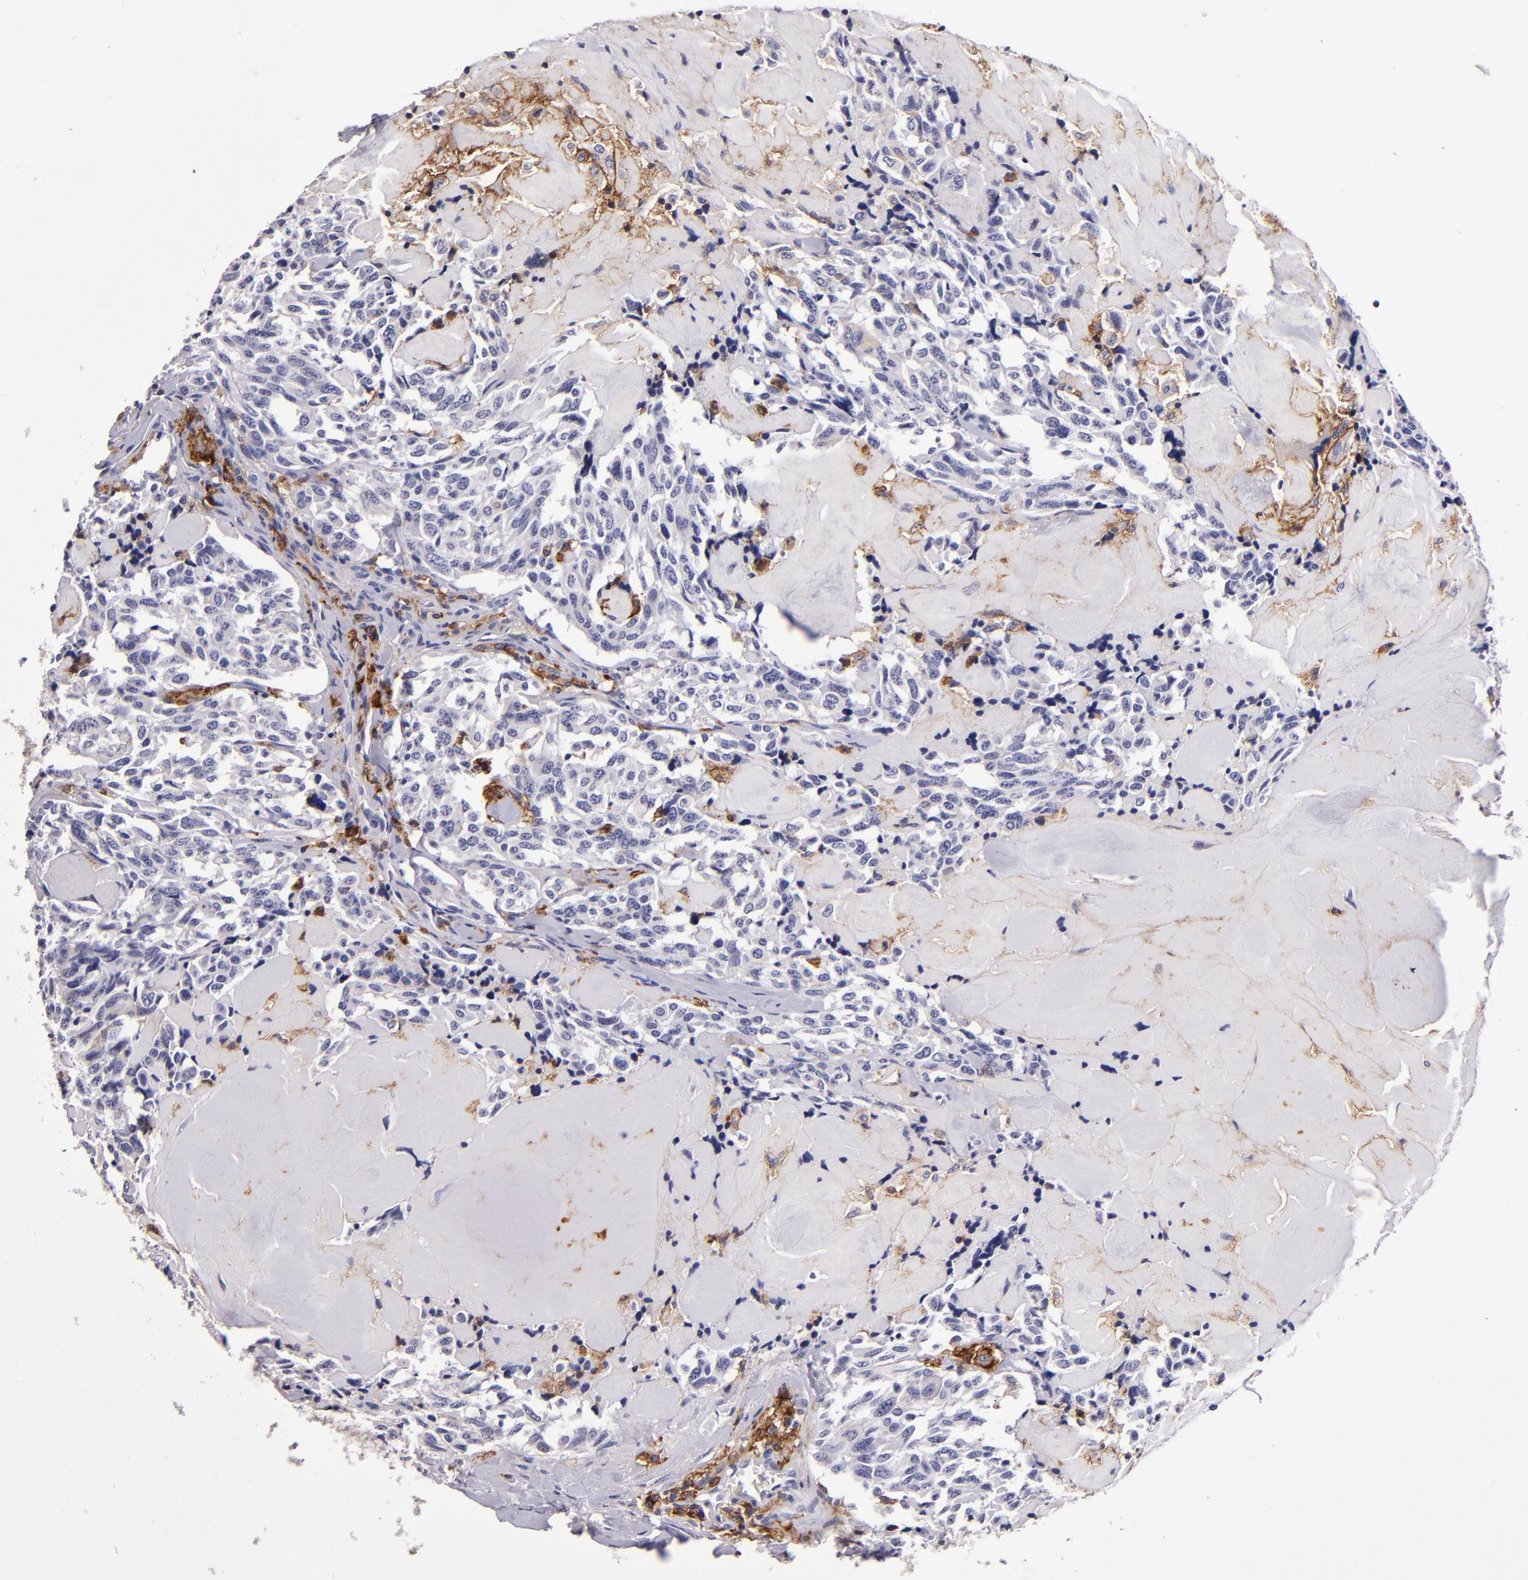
{"staining": {"intensity": "strong", "quantity": "<25%", "location": "cytoplasmic/membranous"}, "tissue": "thyroid cancer", "cell_type": "Tumor cells", "image_type": "cancer", "snomed": [{"axis": "morphology", "description": "Carcinoma, NOS"}, {"axis": "morphology", "description": "Carcinoid, malignant, NOS"}, {"axis": "topography", "description": "Thyroid gland"}], "caption": "A micrograph of thyroid cancer stained for a protein shows strong cytoplasmic/membranous brown staining in tumor cells.", "gene": "SIRPA", "patient": {"sex": "male", "age": 33}}